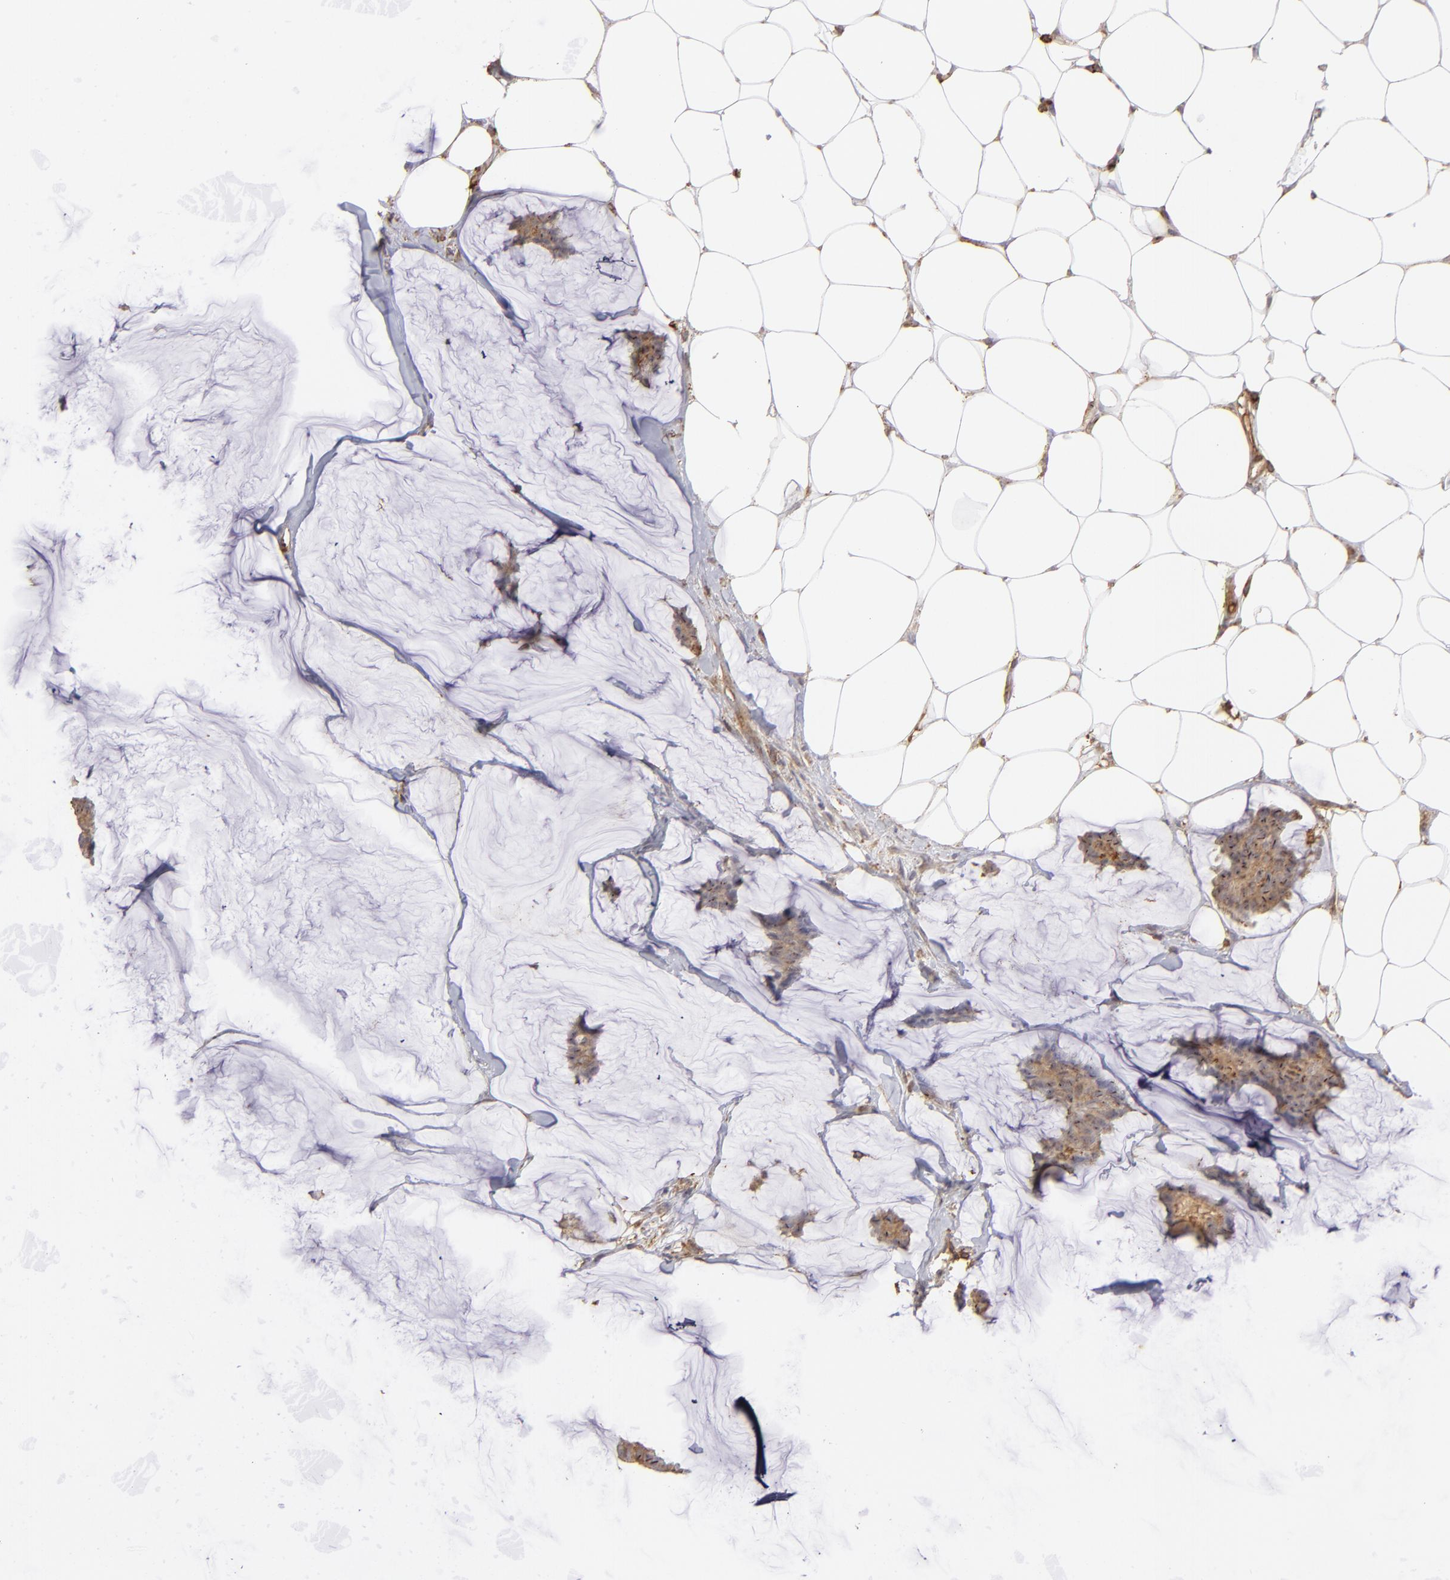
{"staining": {"intensity": "moderate", "quantity": ">75%", "location": "cytoplasmic/membranous"}, "tissue": "breast cancer", "cell_type": "Tumor cells", "image_type": "cancer", "snomed": [{"axis": "morphology", "description": "Duct carcinoma"}, {"axis": "topography", "description": "Breast"}], "caption": "The immunohistochemical stain highlights moderate cytoplasmic/membranous expression in tumor cells of breast infiltrating ductal carcinoma tissue.", "gene": "ACTB", "patient": {"sex": "female", "age": 93}}